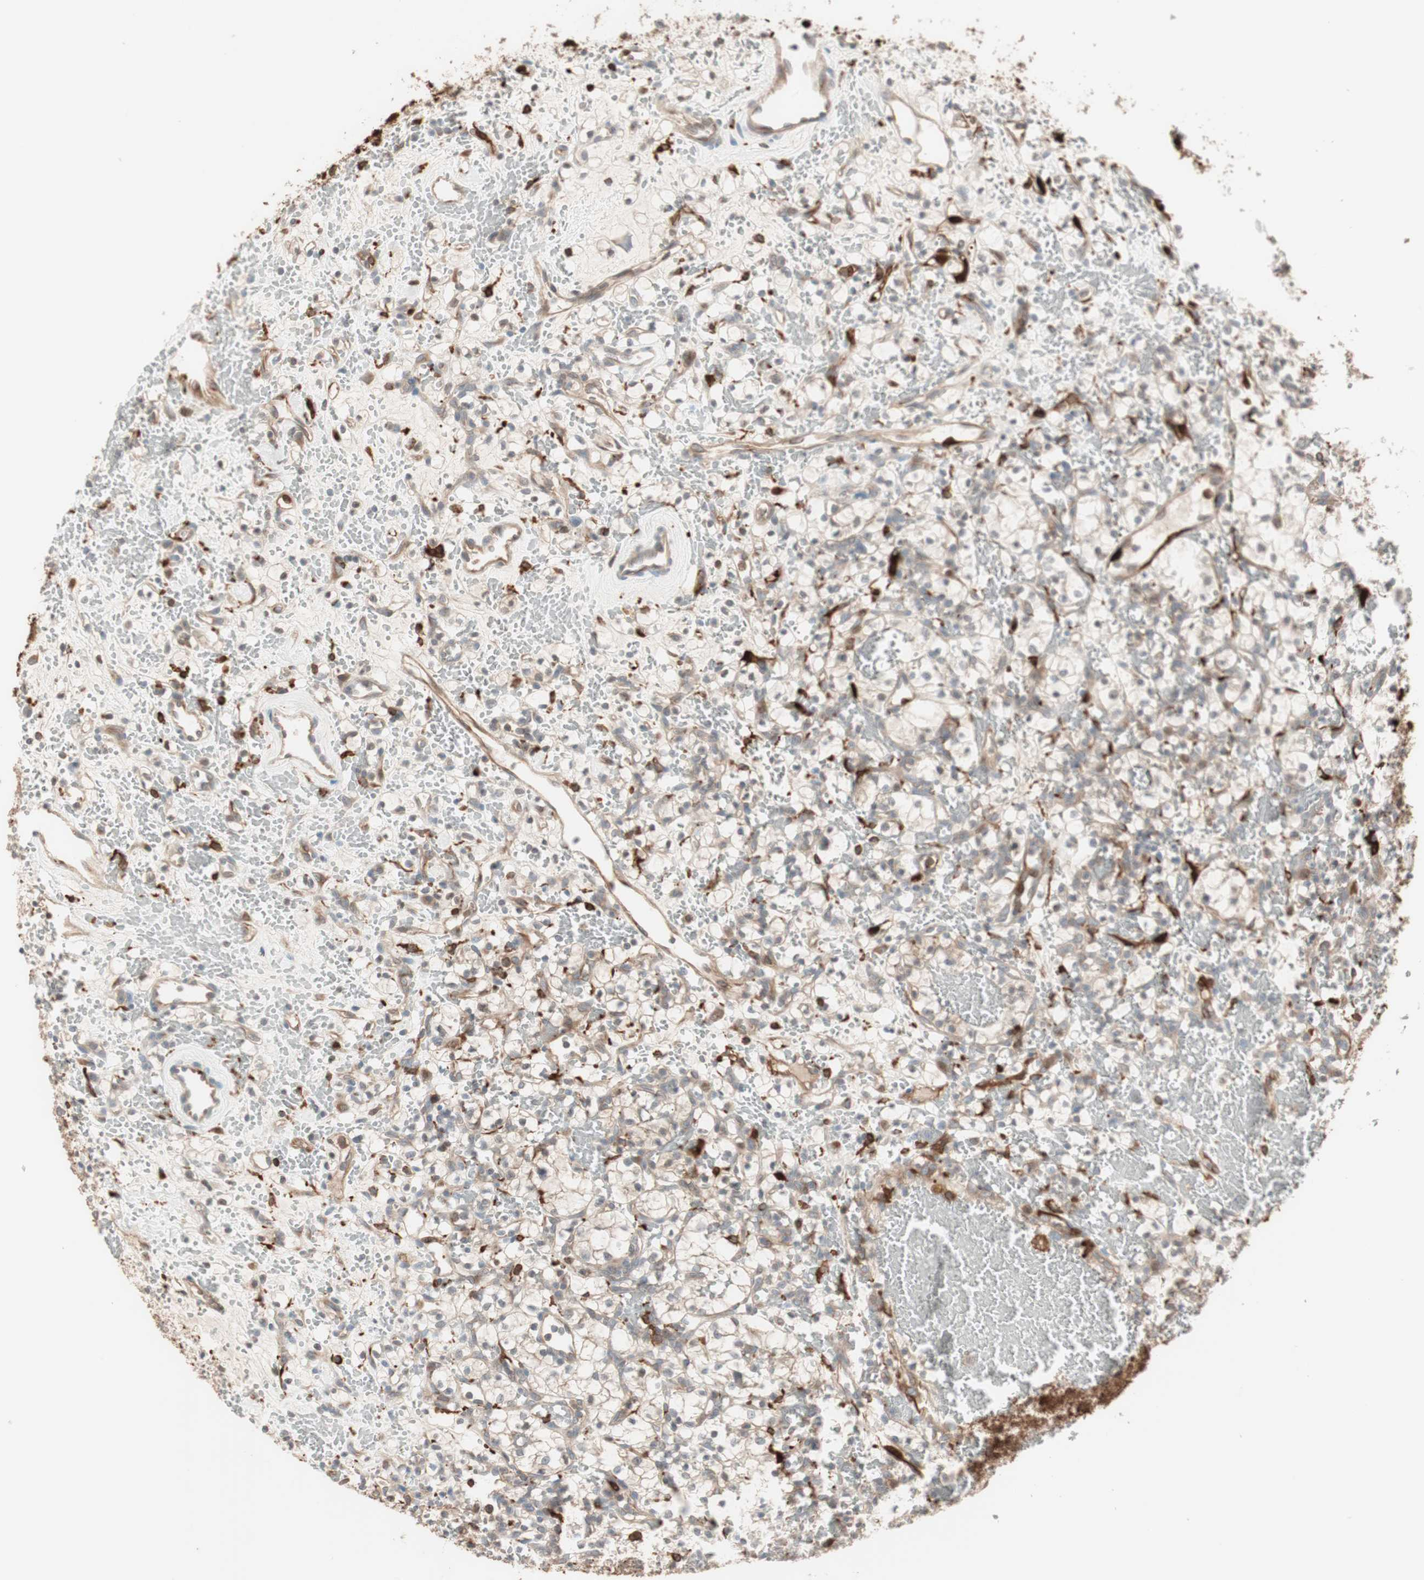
{"staining": {"intensity": "weak", "quantity": "25%-75%", "location": "cytoplasmic/membranous"}, "tissue": "renal cancer", "cell_type": "Tumor cells", "image_type": "cancer", "snomed": [{"axis": "morphology", "description": "Adenocarcinoma, NOS"}, {"axis": "topography", "description": "Kidney"}], "caption": "This is a micrograph of immunohistochemistry (IHC) staining of adenocarcinoma (renal), which shows weak expression in the cytoplasmic/membranous of tumor cells.", "gene": "STAB1", "patient": {"sex": "female", "age": 60}}